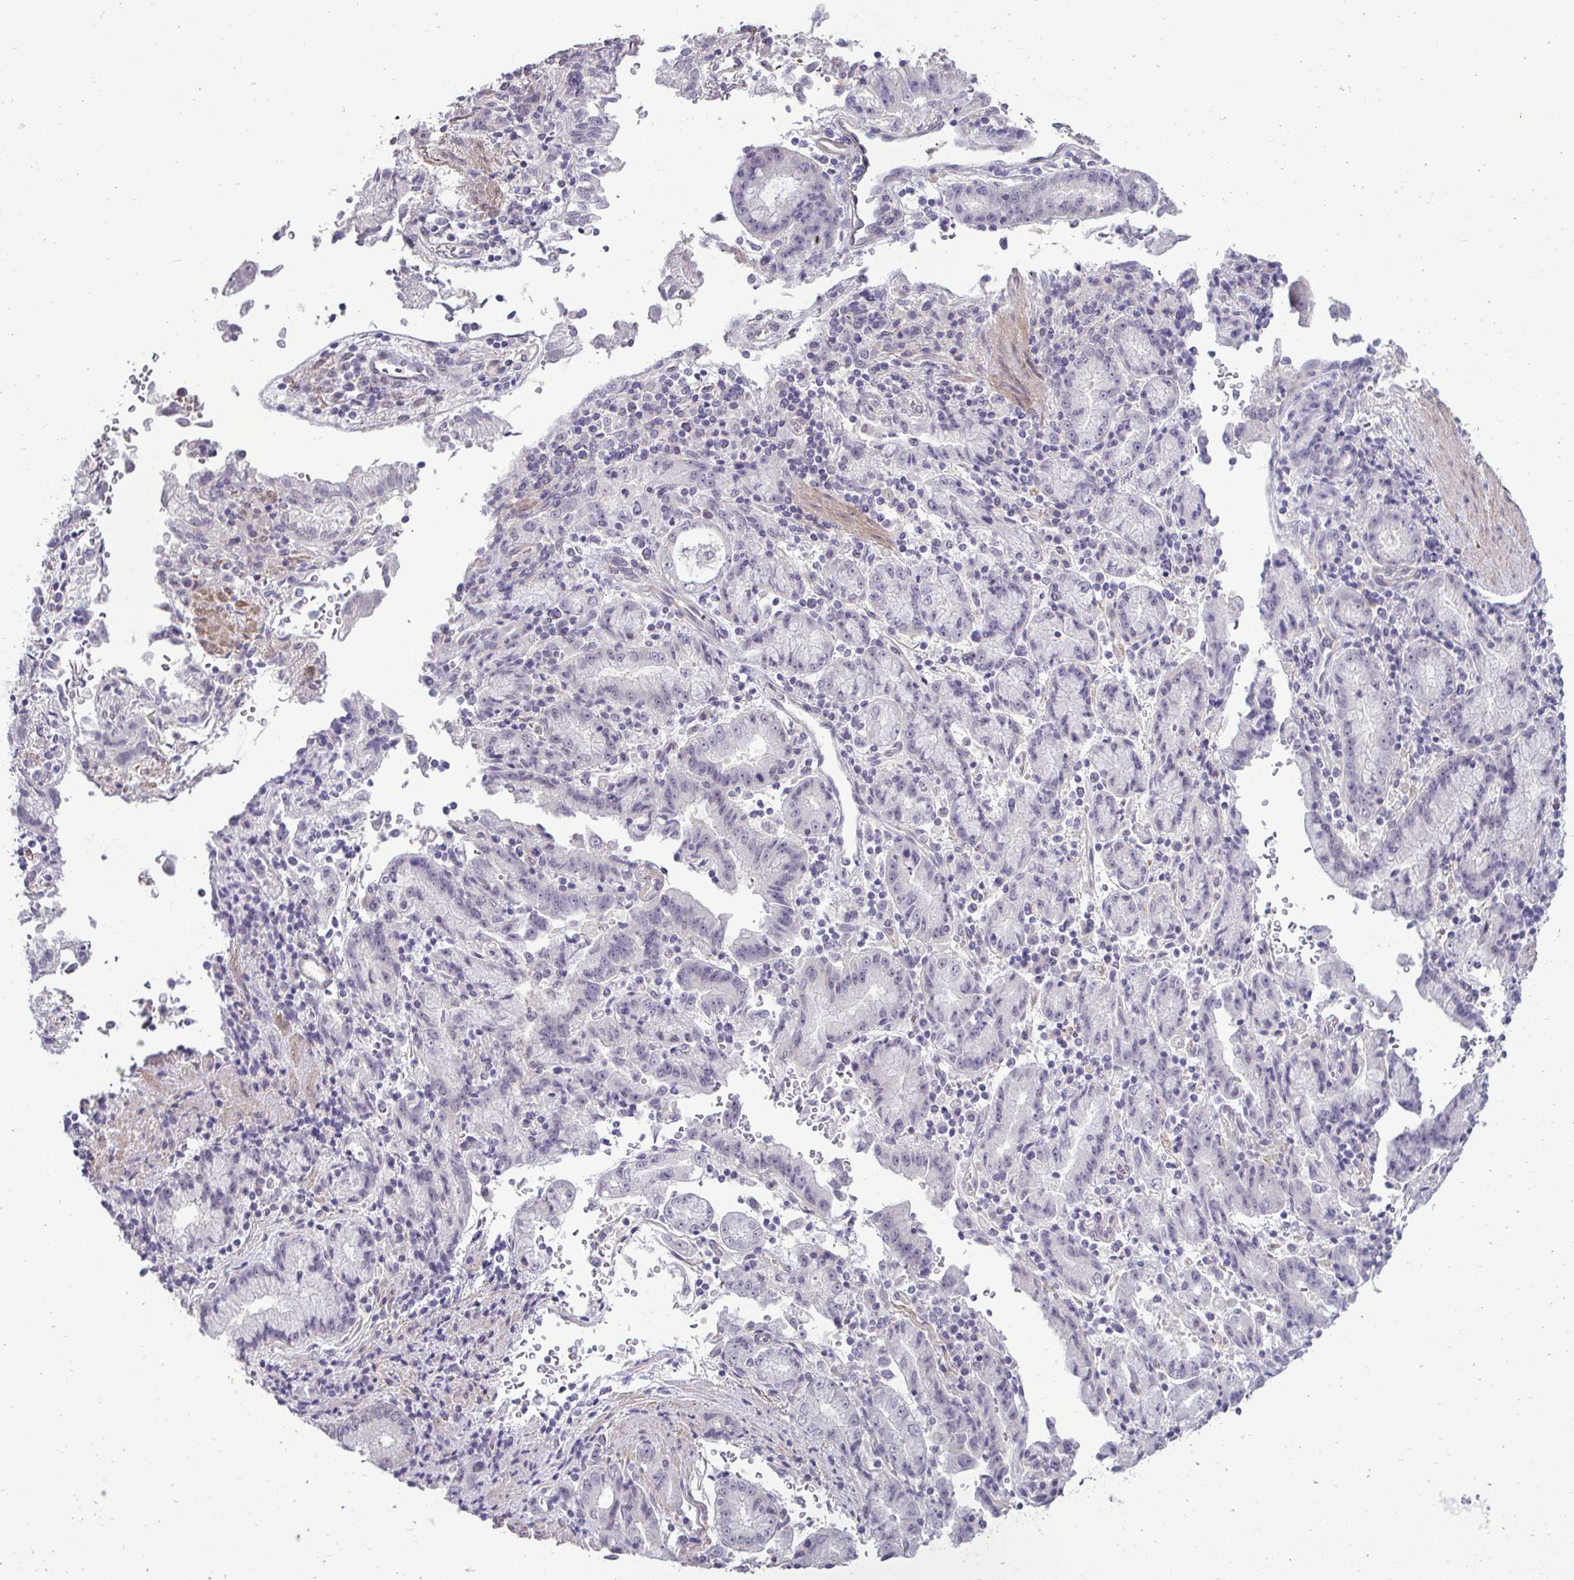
{"staining": {"intensity": "negative", "quantity": "none", "location": "none"}, "tissue": "stomach cancer", "cell_type": "Tumor cells", "image_type": "cancer", "snomed": [{"axis": "morphology", "description": "Adenocarcinoma, NOS"}, {"axis": "topography", "description": "Stomach"}], "caption": "A histopathology image of human adenocarcinoma (stomach) is negative for staining in tumor cells.", "gene": "SLC30A3", "patient": {"sex": "male", "age": 62}}